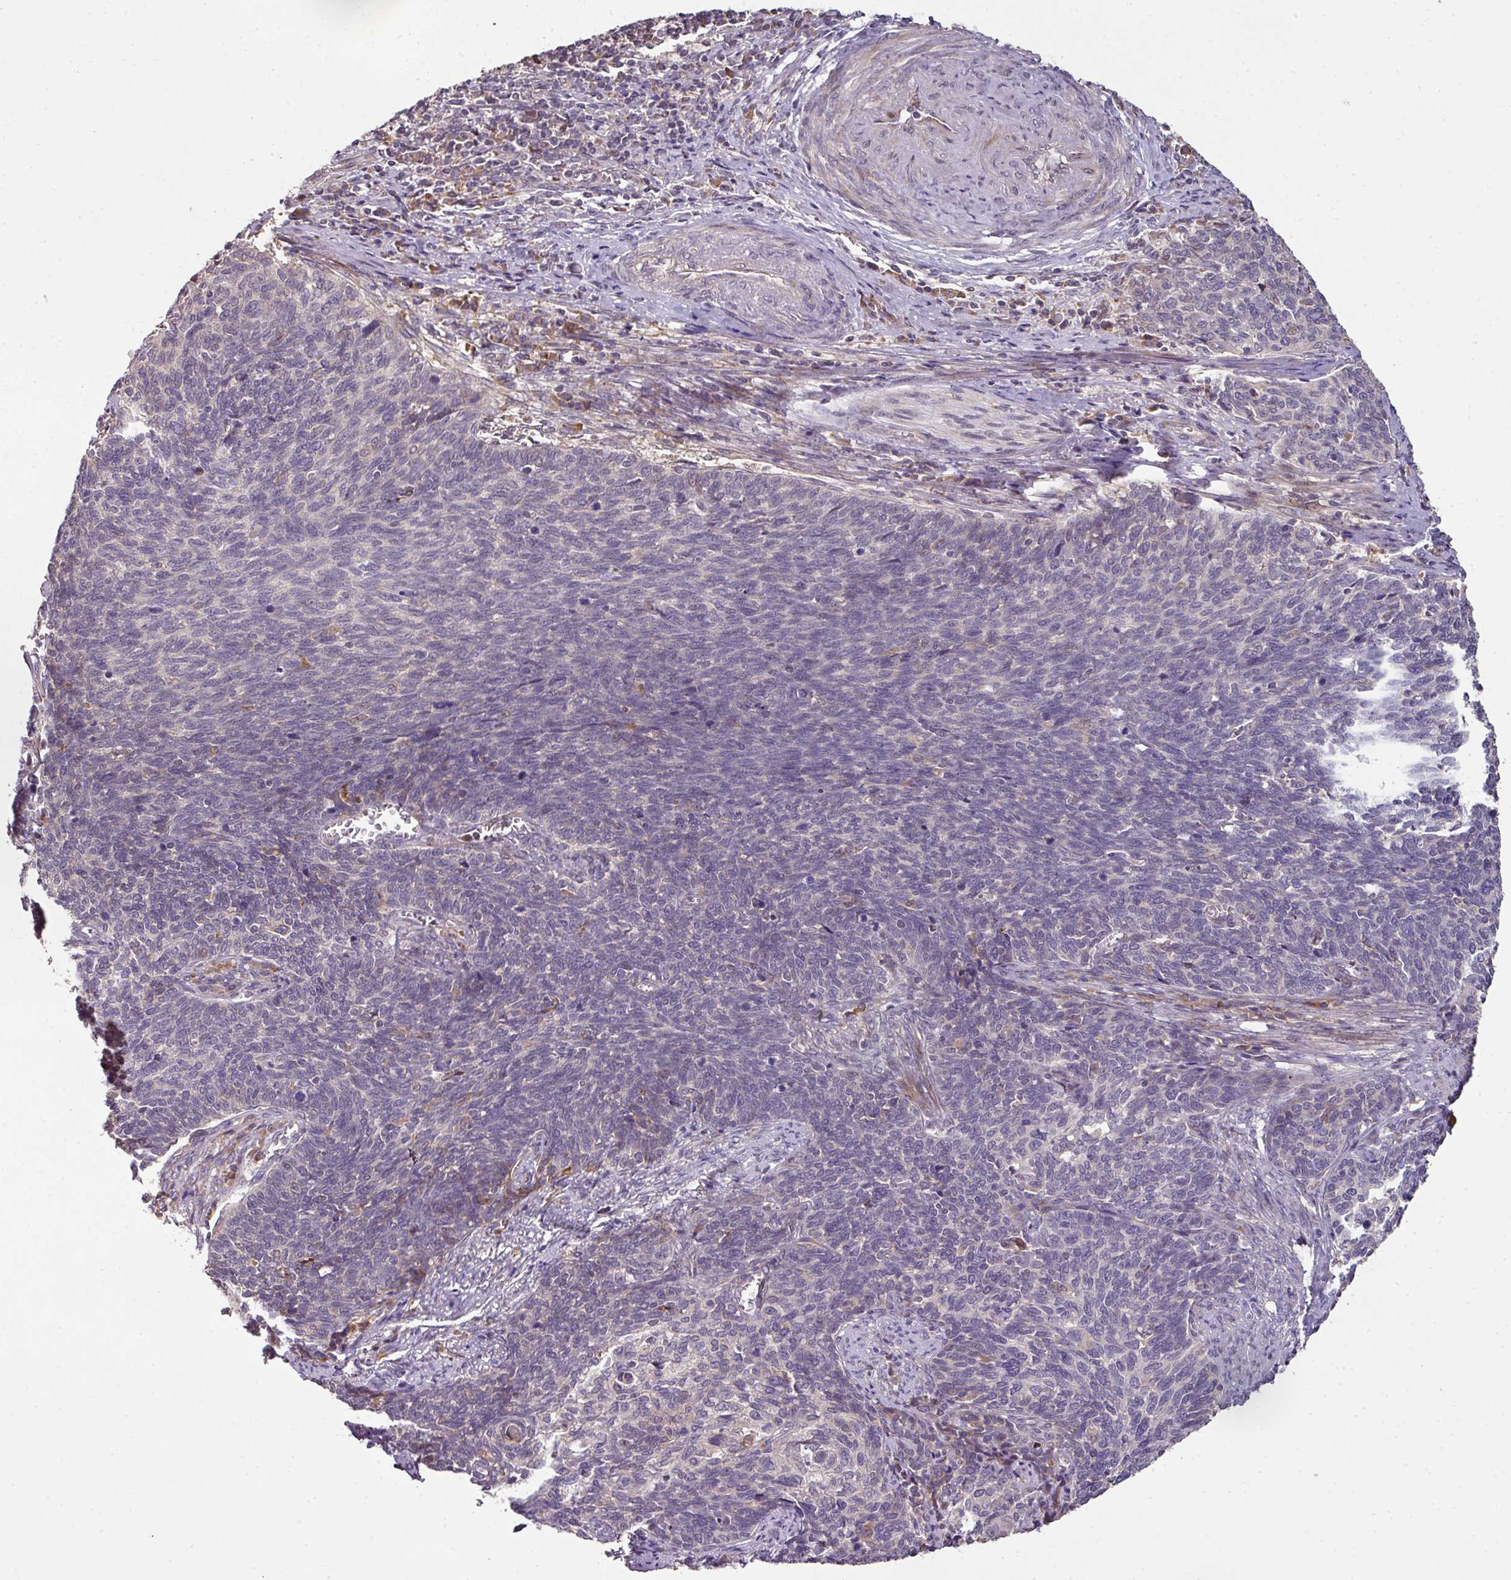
{"staining": {"intensity": "negative", "quantity": "none", "location": "none"}, "tissue": "cervical cancer", "cell_type": "Tumor cells", "image_type": "cancer", "snomed": [{"axis": "morphology", "description": "Squamous cell carcinoma, NOS"}, {"axis": "topography", "description": "Cervix"}], "caption": "Micrograph shows no protein staining in tumor cells of cervical cancer (squamous cell carcinoma) tissue.", "gene": "SPCS3", "patient": {"sex": "female", "age": 39}}